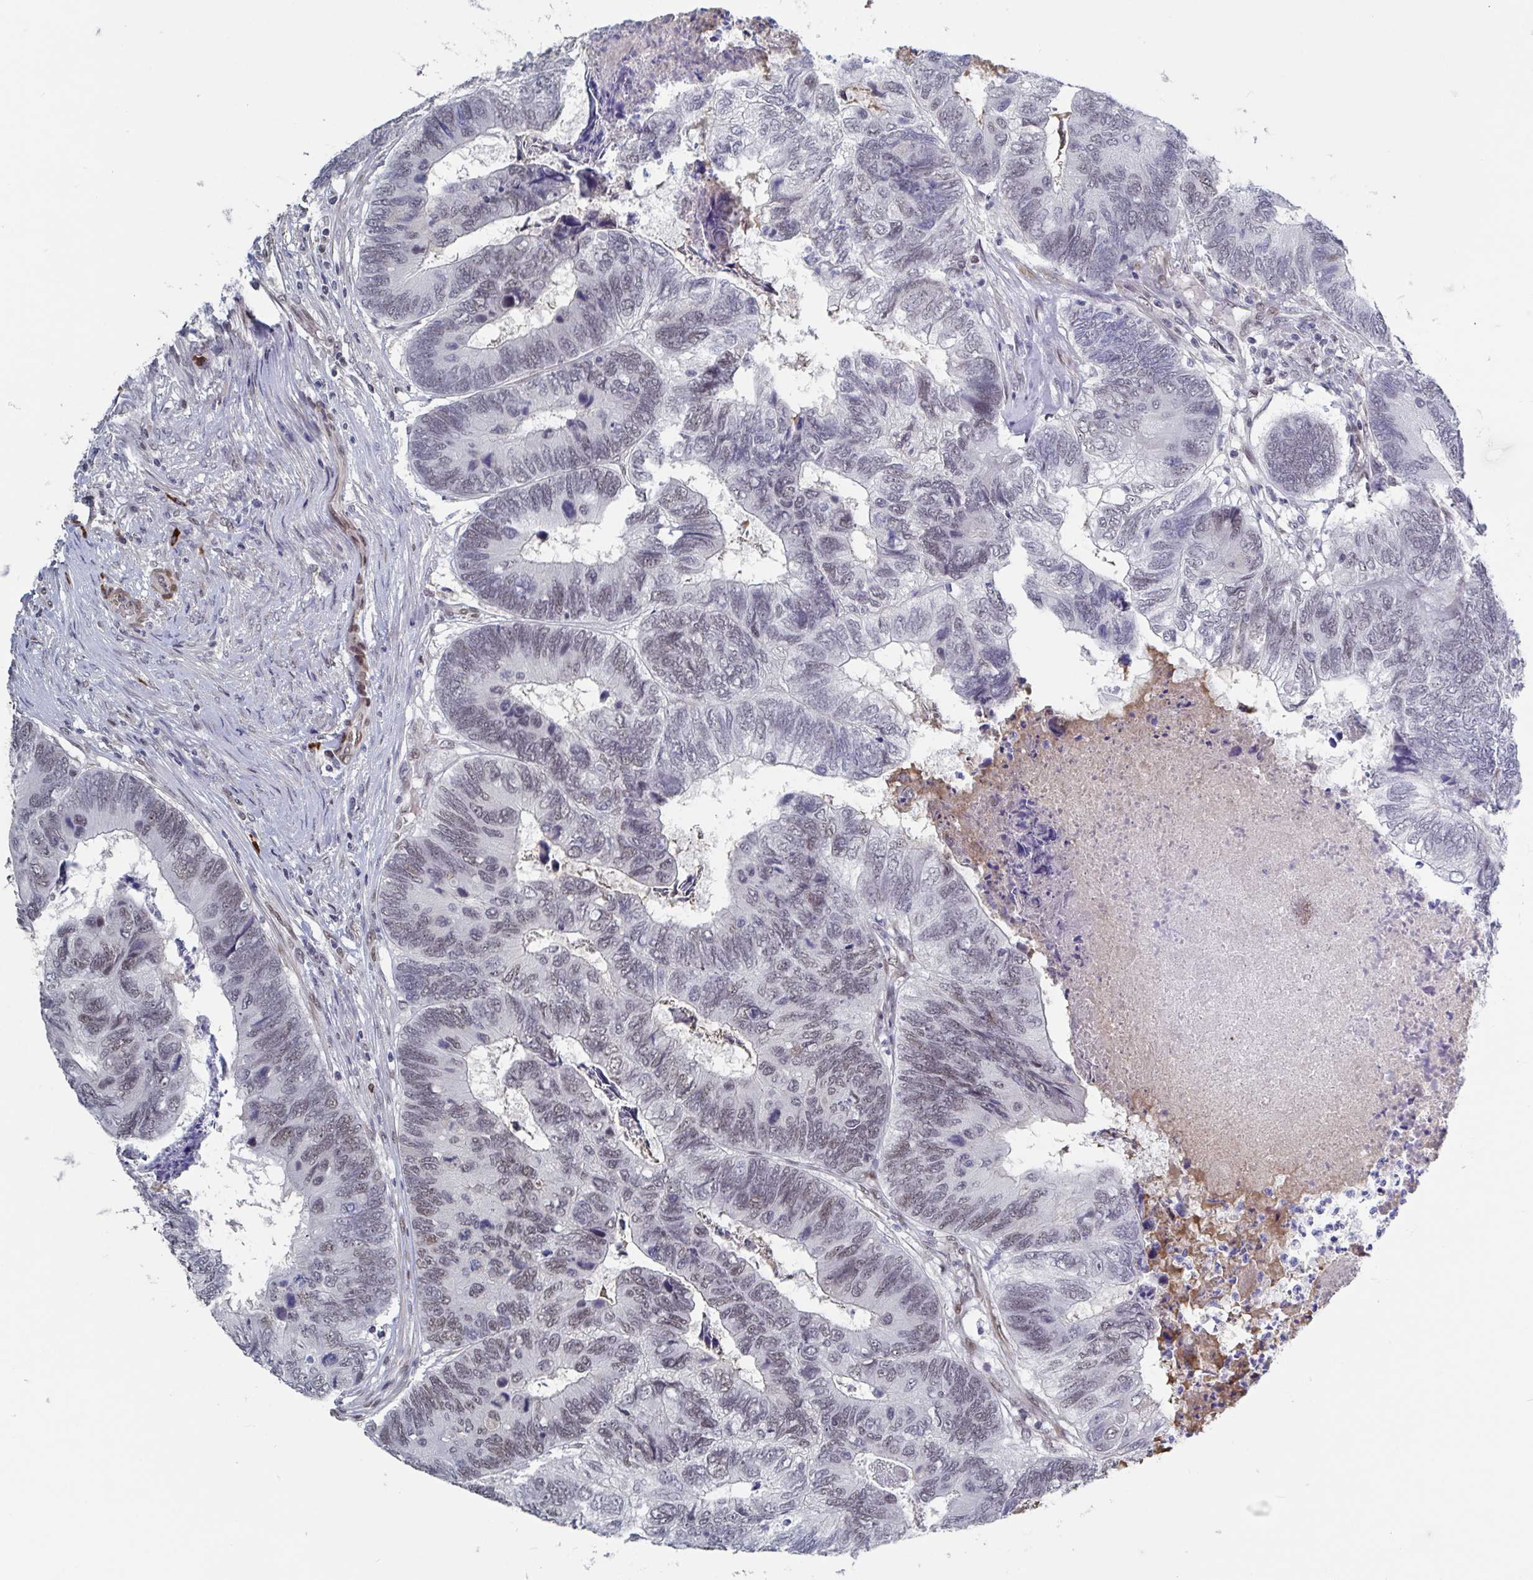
{"staining": {"intensity": "weak", "quantity": "25%-75%", "location": "nuclear"}, "tissue": "colorectal cancer", "cell_type": "Tumor cells", "image_type": "cancer", "snomed": [{"axis": "morphology", "description": "Adenocarcinoma, NOS"}, {"axis": "topography", "description": "Colon"}], "caption": "Protein expression by IHC demonstrates weak nuclear positivity in approximately 25%-75% of tumor cells in colorectal cancer.", "gene": "BCL7B", "patient": {"sex": "female", "age": 67}}